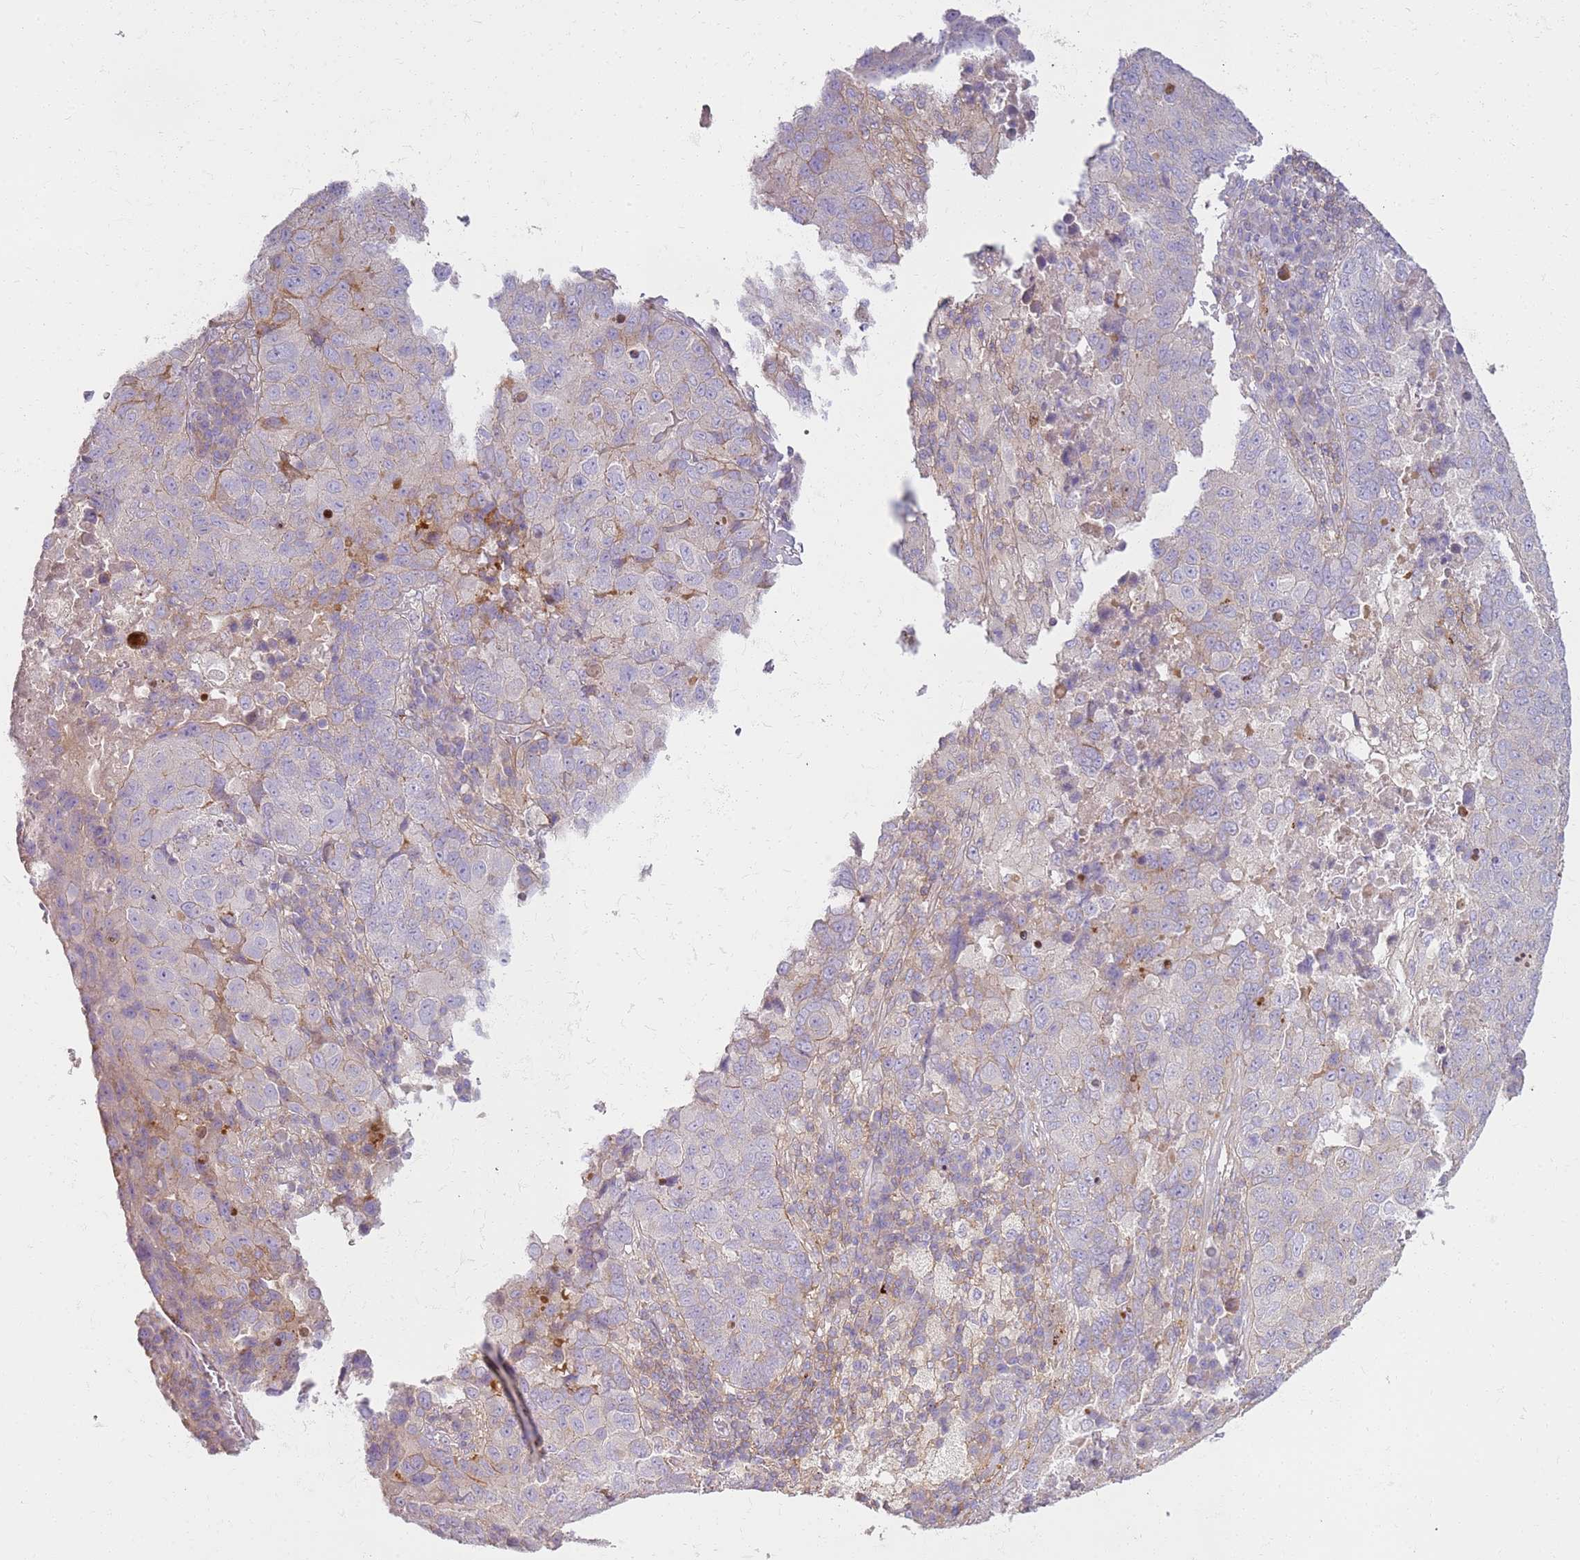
{"staining": {"intensity": "negative", "quantity": "none", "location": "none"}, "tissue": "lung cancer", "cell_type": "Tumor cells", "image_type": "cancer", "snomed": [{"axis": "morphology", "description": "Squamous cell carcinoma, NOS"}, {"axis": "topography", "description": "Lung"}], "caption": "DAB immunohistochemical staining of human lung cancer demonstrates no significant staining in tumor cells.", "gene": "FPR1", "patient": {"sex": "male", "age": 73}}